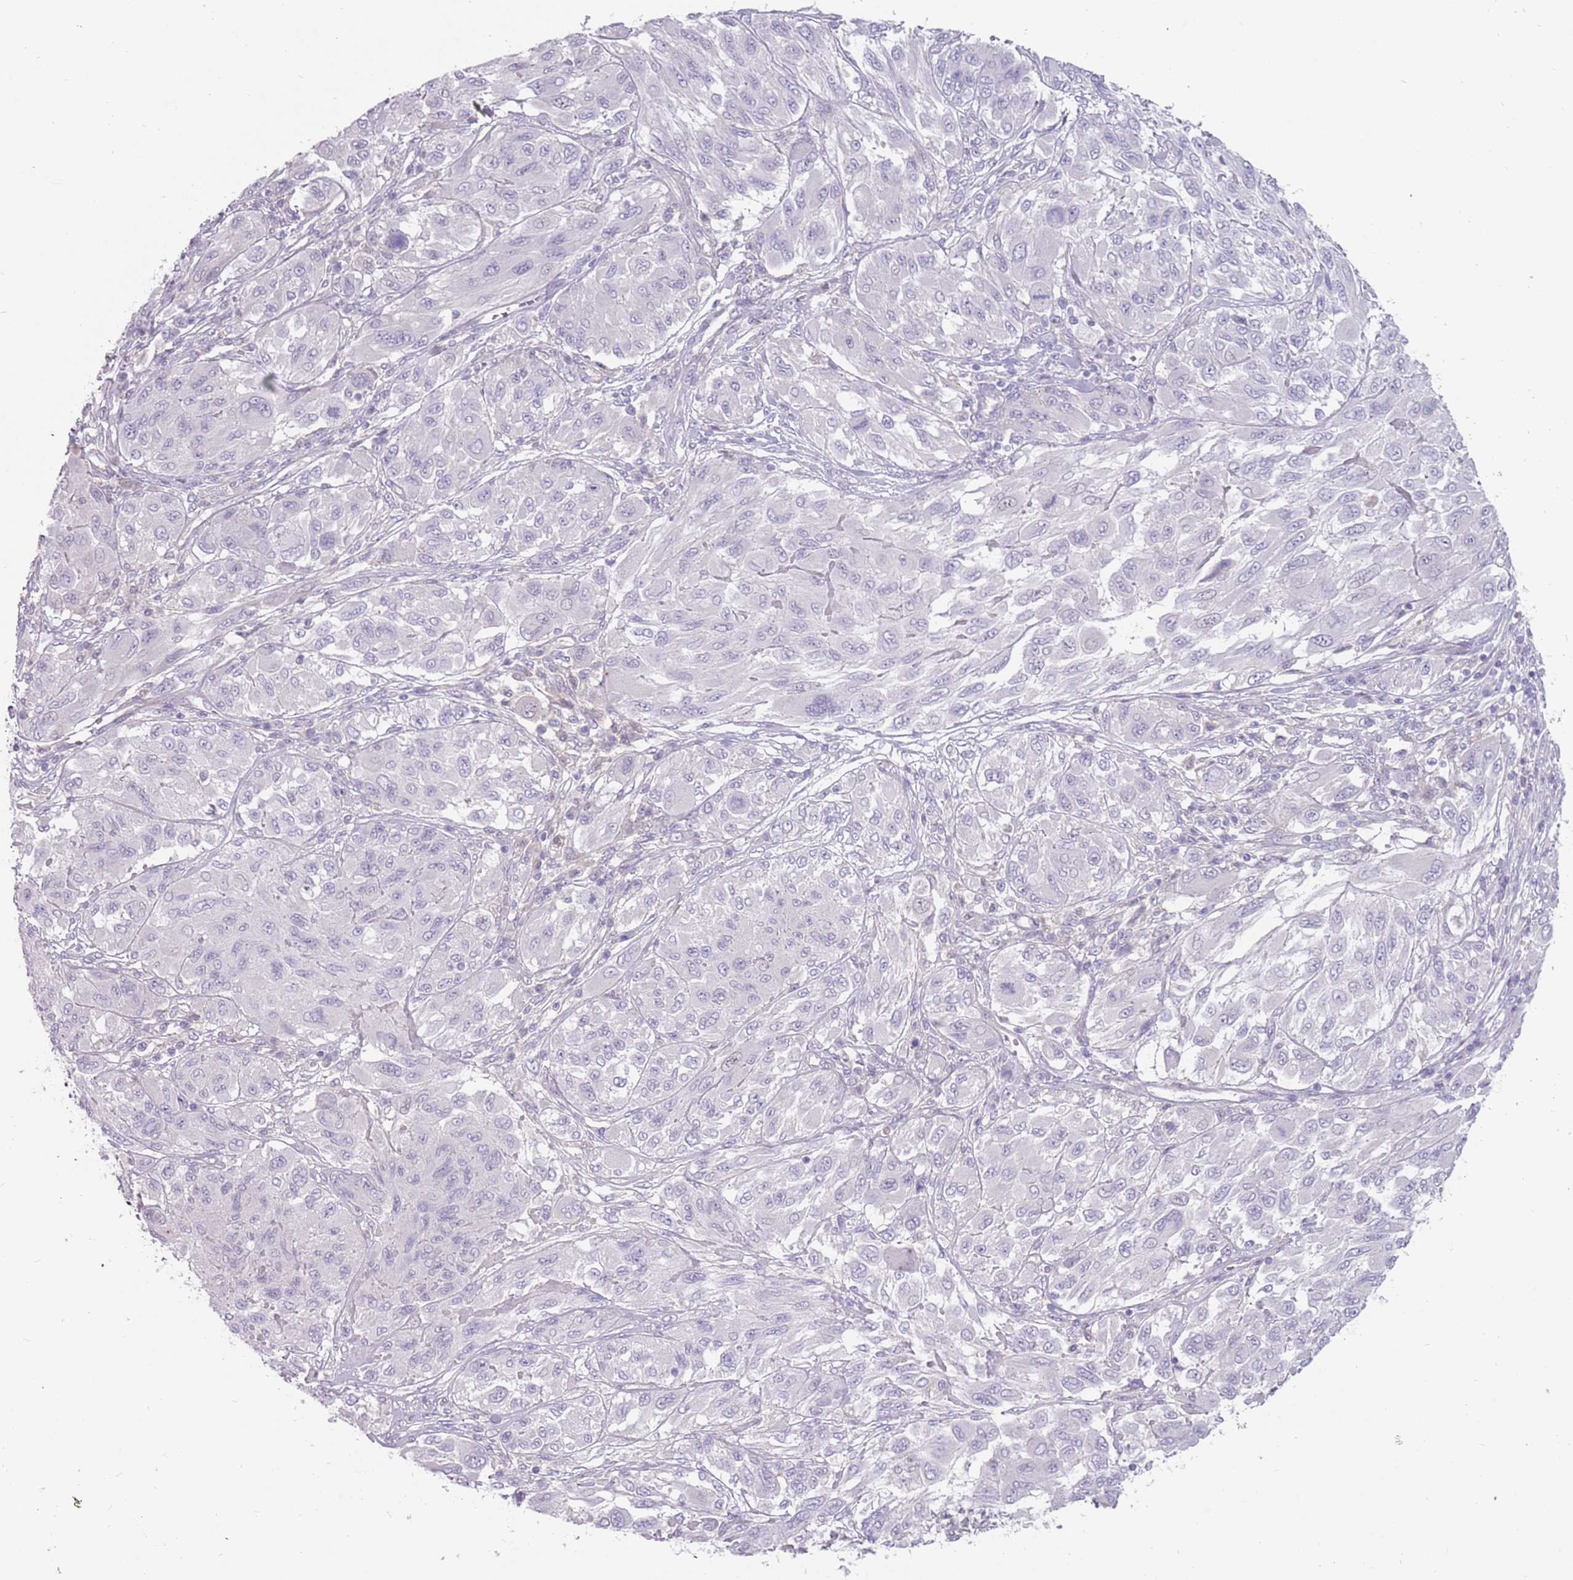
{"staining": {"intensity": "negative", "quantity": "none", "location": "none"}, "tissue": "melanoma", "cell_type": "Tumor cells", "image_type": "cancer", "snomed": [{"axis": "morphology", "description": "Malignant melanoma, NOS"}, {"axis": "topography", "description": "Skin"}], "caption": "Malignant melanoma was stained to show a protein in brown. There is no significant expression in tumor cells.", "gene": "DDX4", "patient": {"sex": "female", "age": 91}}